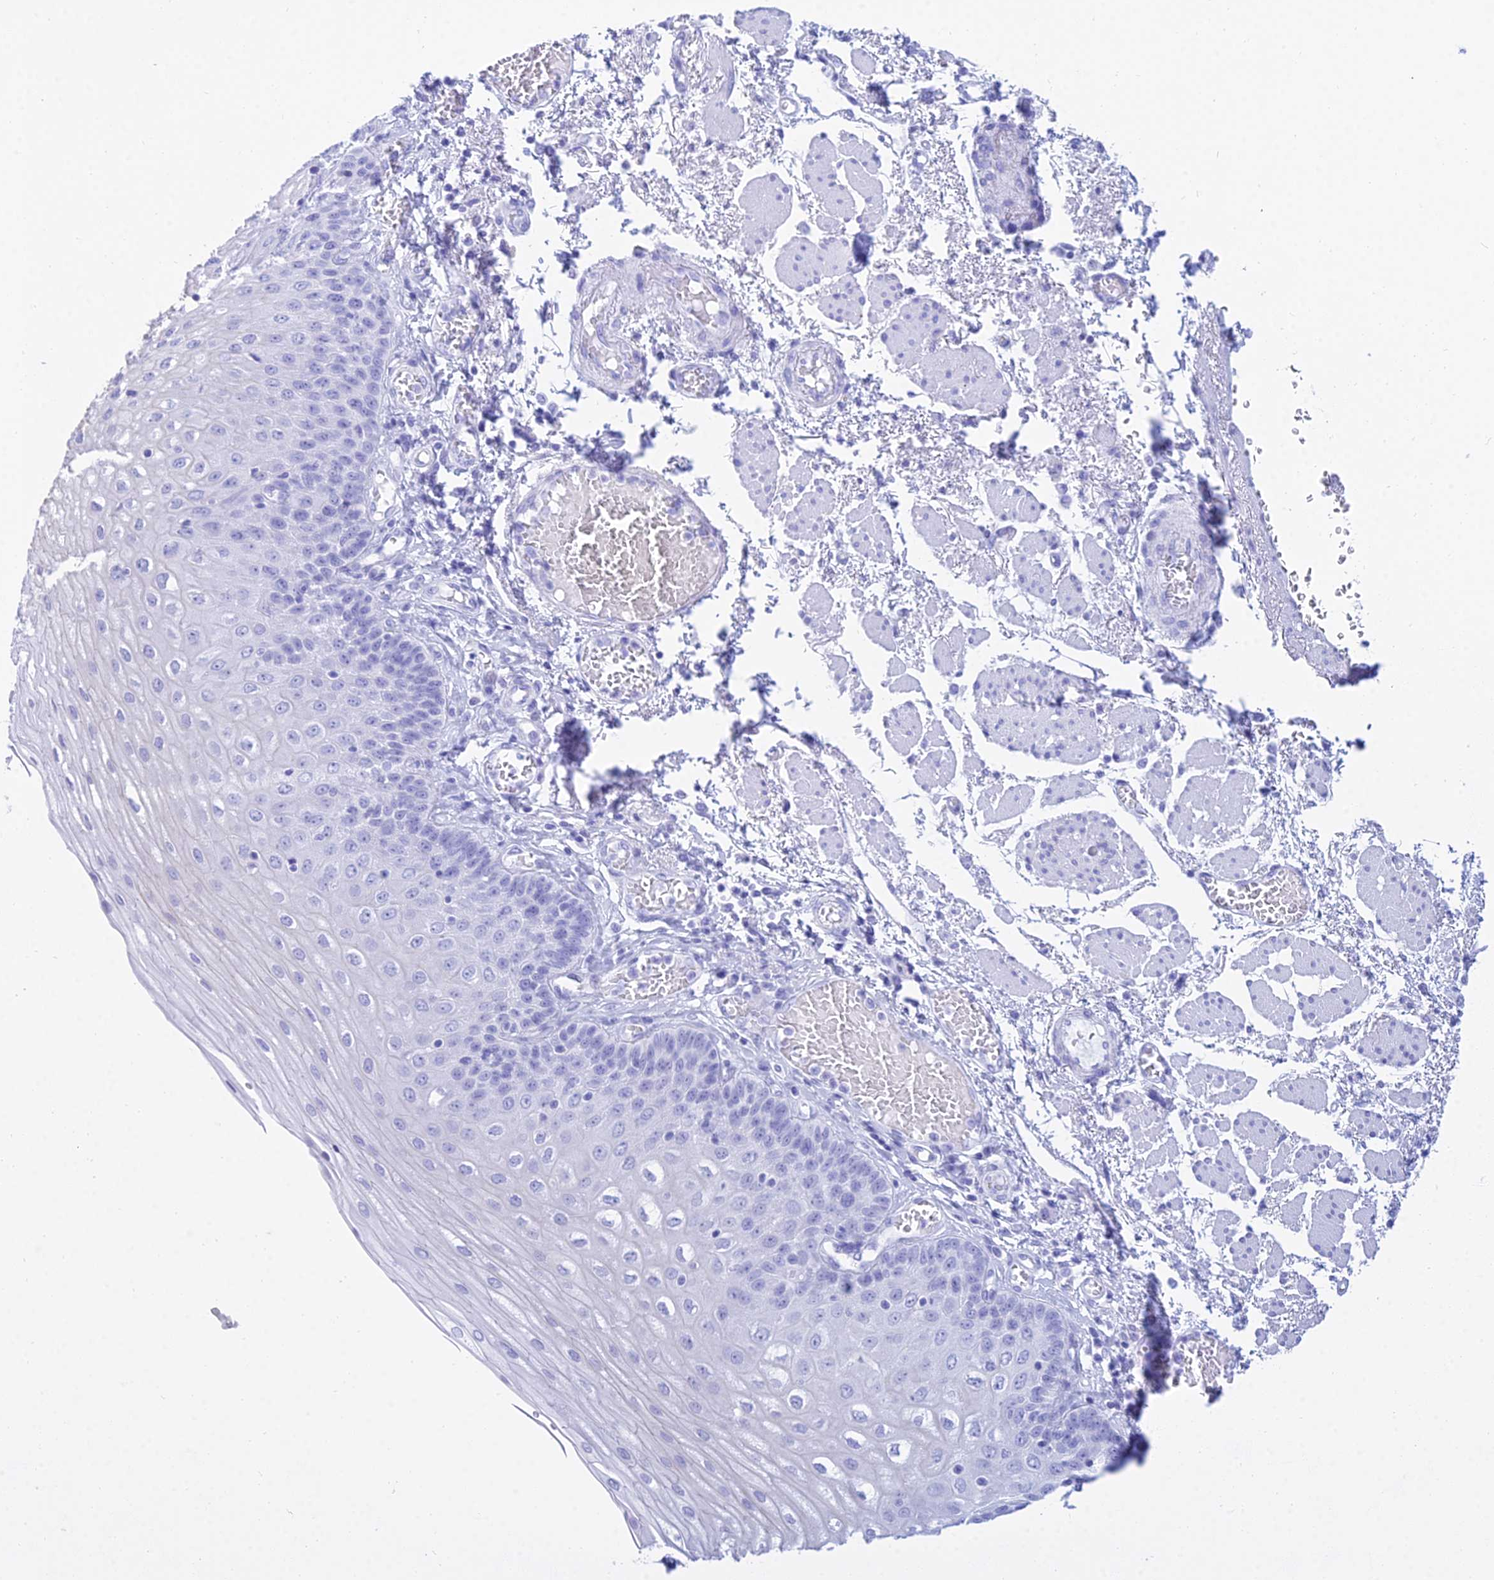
{"staining": {"intensity": "negative", "quantity": "none", "location": "none"}, "tissue": "esophagus", "cell_type": "Squamous epithelial cells", "image_type": "normal", "snomed": [{"axis": "morphology", "description": "Normal tissue, NOS"}, {"axis": "topography", "description": "Esophagus"}], "caption": "Immunohistochemistry of benign human esophagus demonstrates no expression in squamous epithelial cells. Brightfield microscopy of immunohistochemistry stained with DAB (3,3'-diaminobenzidine) (brown) and hematoxylin (blue), captured at high magnification.", "gene": "PATE4", "patient": {"sex": "male", "age": 81}}